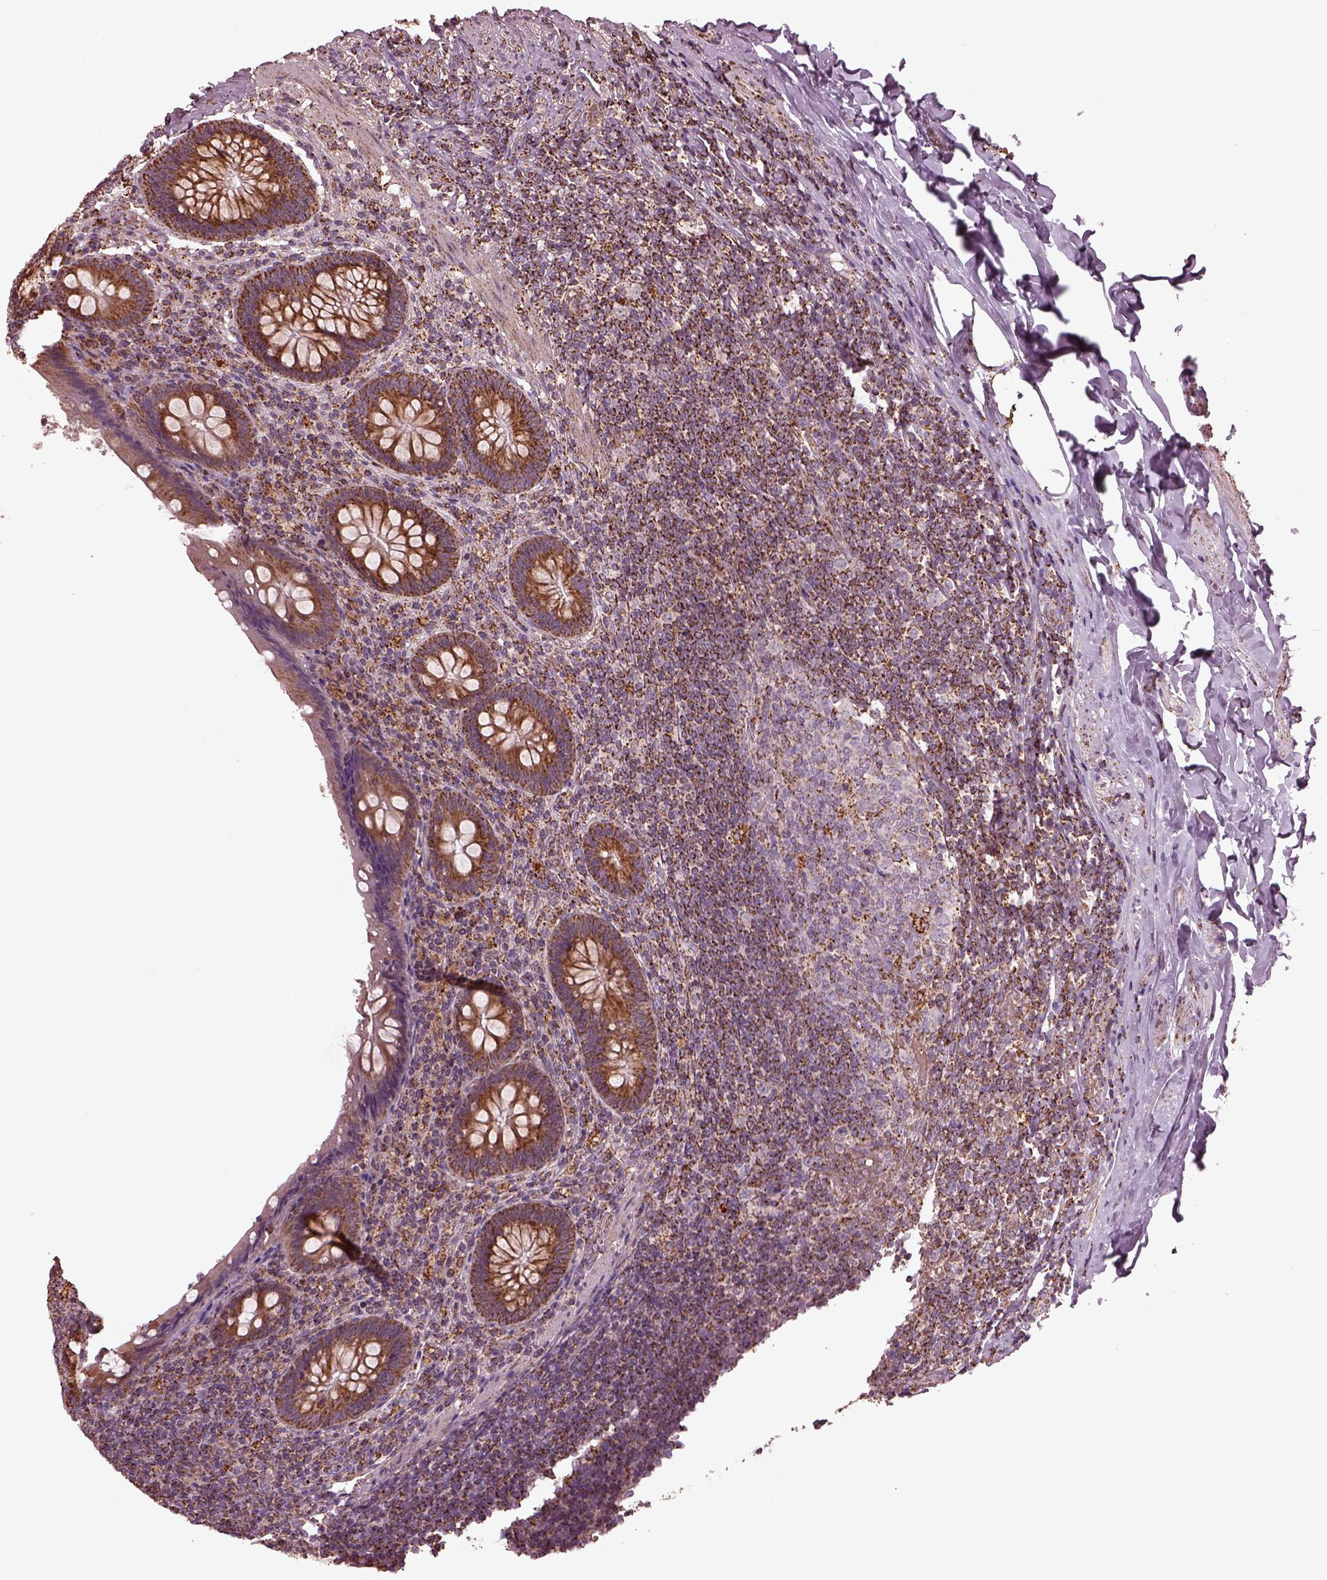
{"staining": {"intensity": "moderate", "quantity": "25%-75%", "location": "cytoplasmic/membranous"}, "tissue": "appendix", "cell_type": "Glandular cells", "image_type": "normal", "snomed": [{"axis": "morphology", "description": "Normal tissue, NOS"}, {"axis": "topography", "description": "Appendix"}], "caption": "An immunohistochemistry photomicrograph of benign tissue is shown. Protein staining in brown highlights moderate cytoplasmic/membranous positivity in appendix within glandular cells. The protein is shown in brown color, while the nuclei are stained blue.", "gene": "TMEM254", "patient": {"sex": "male", "age": 47}}